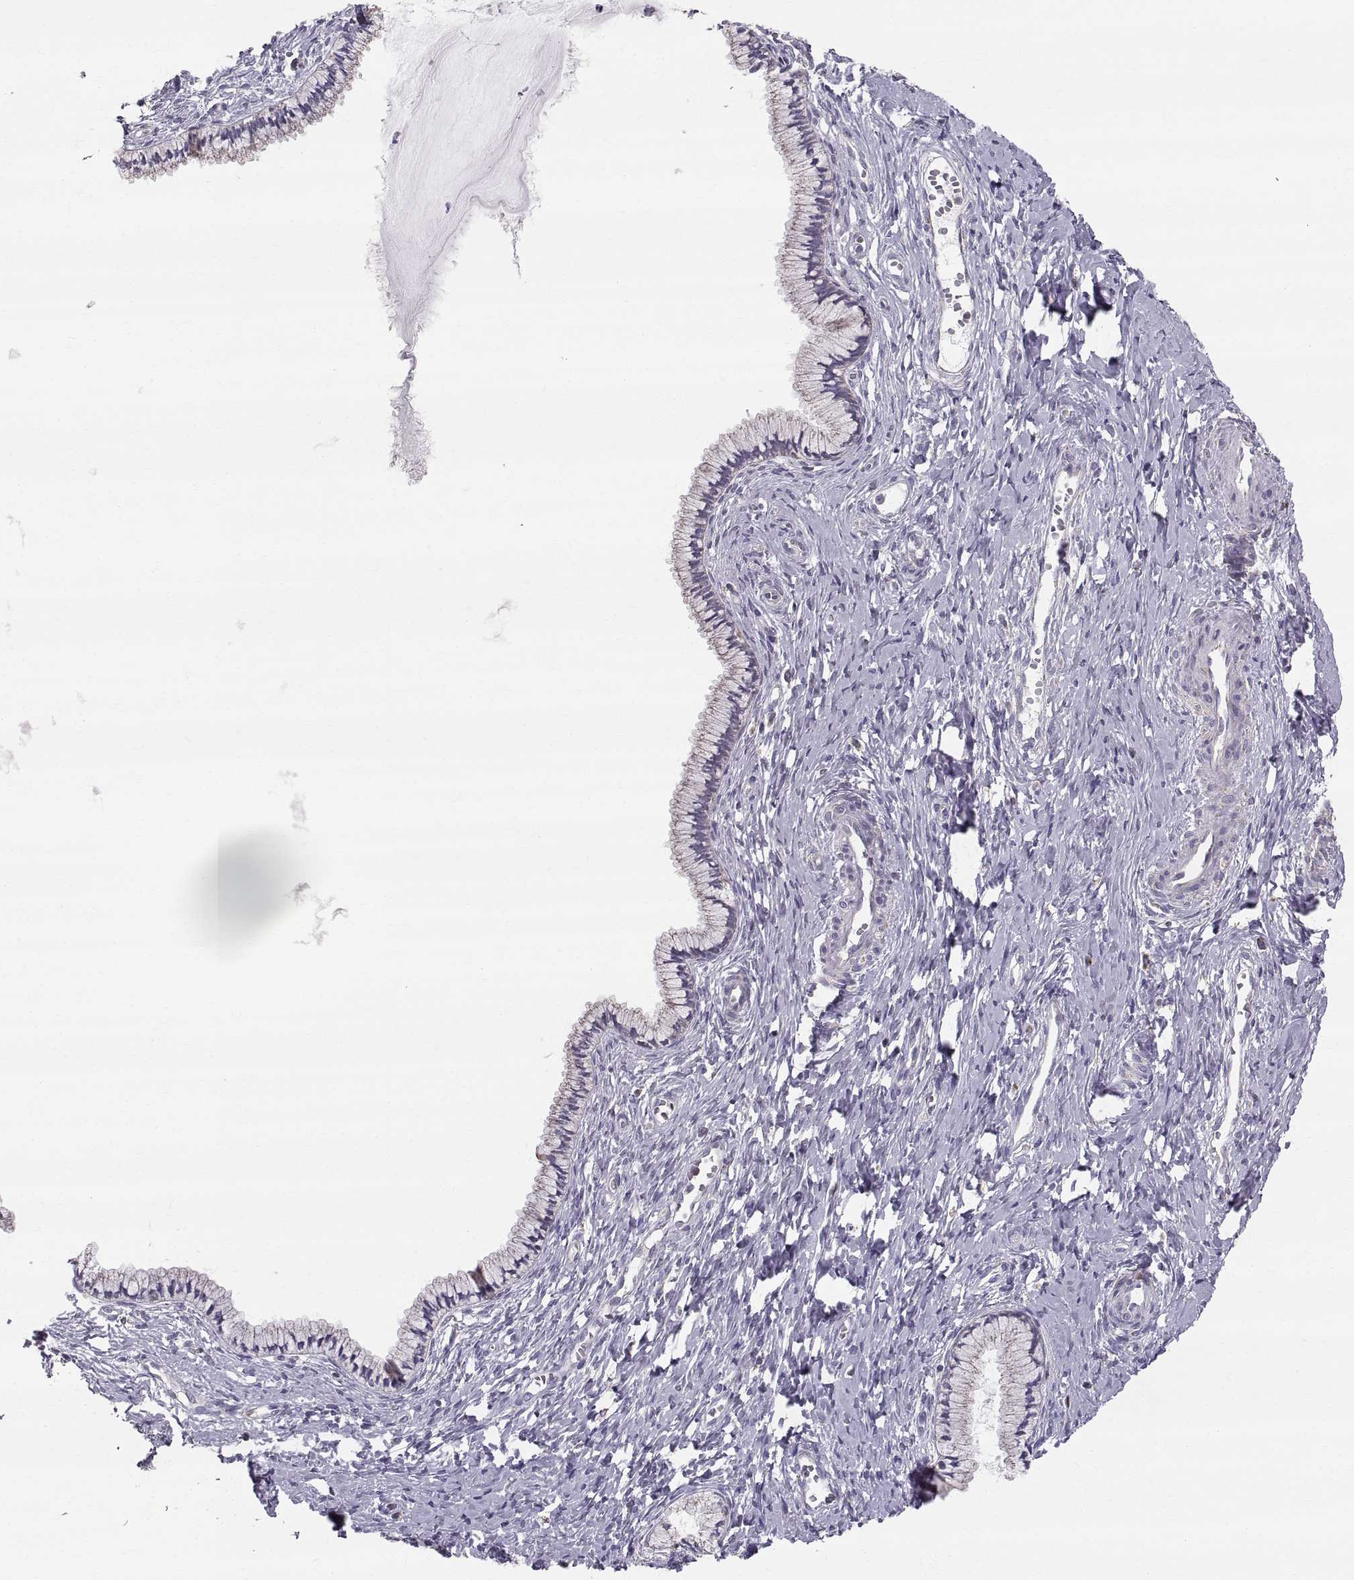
{"staining": {"intensity": "negative", "quantity": "none", "location": "none"}, "tissue": "cervix", "cell_type": "Glandular cells", "image_type": "normal", "snomed": [{"axis": "morphology", "description": "Normal tissue, NOS"}, {"axis": "topography", "description": "Cervix"}], "caption": "IHC histopathology image of benign cervix: cervix stained with DAB (3,3'-diaminobenzidine) displays no significant protein positivity in glandular cells. Brightfield microscopy of IHC stained with DAB (3,3'-diaminobenzidine) (brown) and hematoxylin (blue), captured at high magnification.", "gene": "STMND1", "patient": {"sex": "female", "age": 40}}